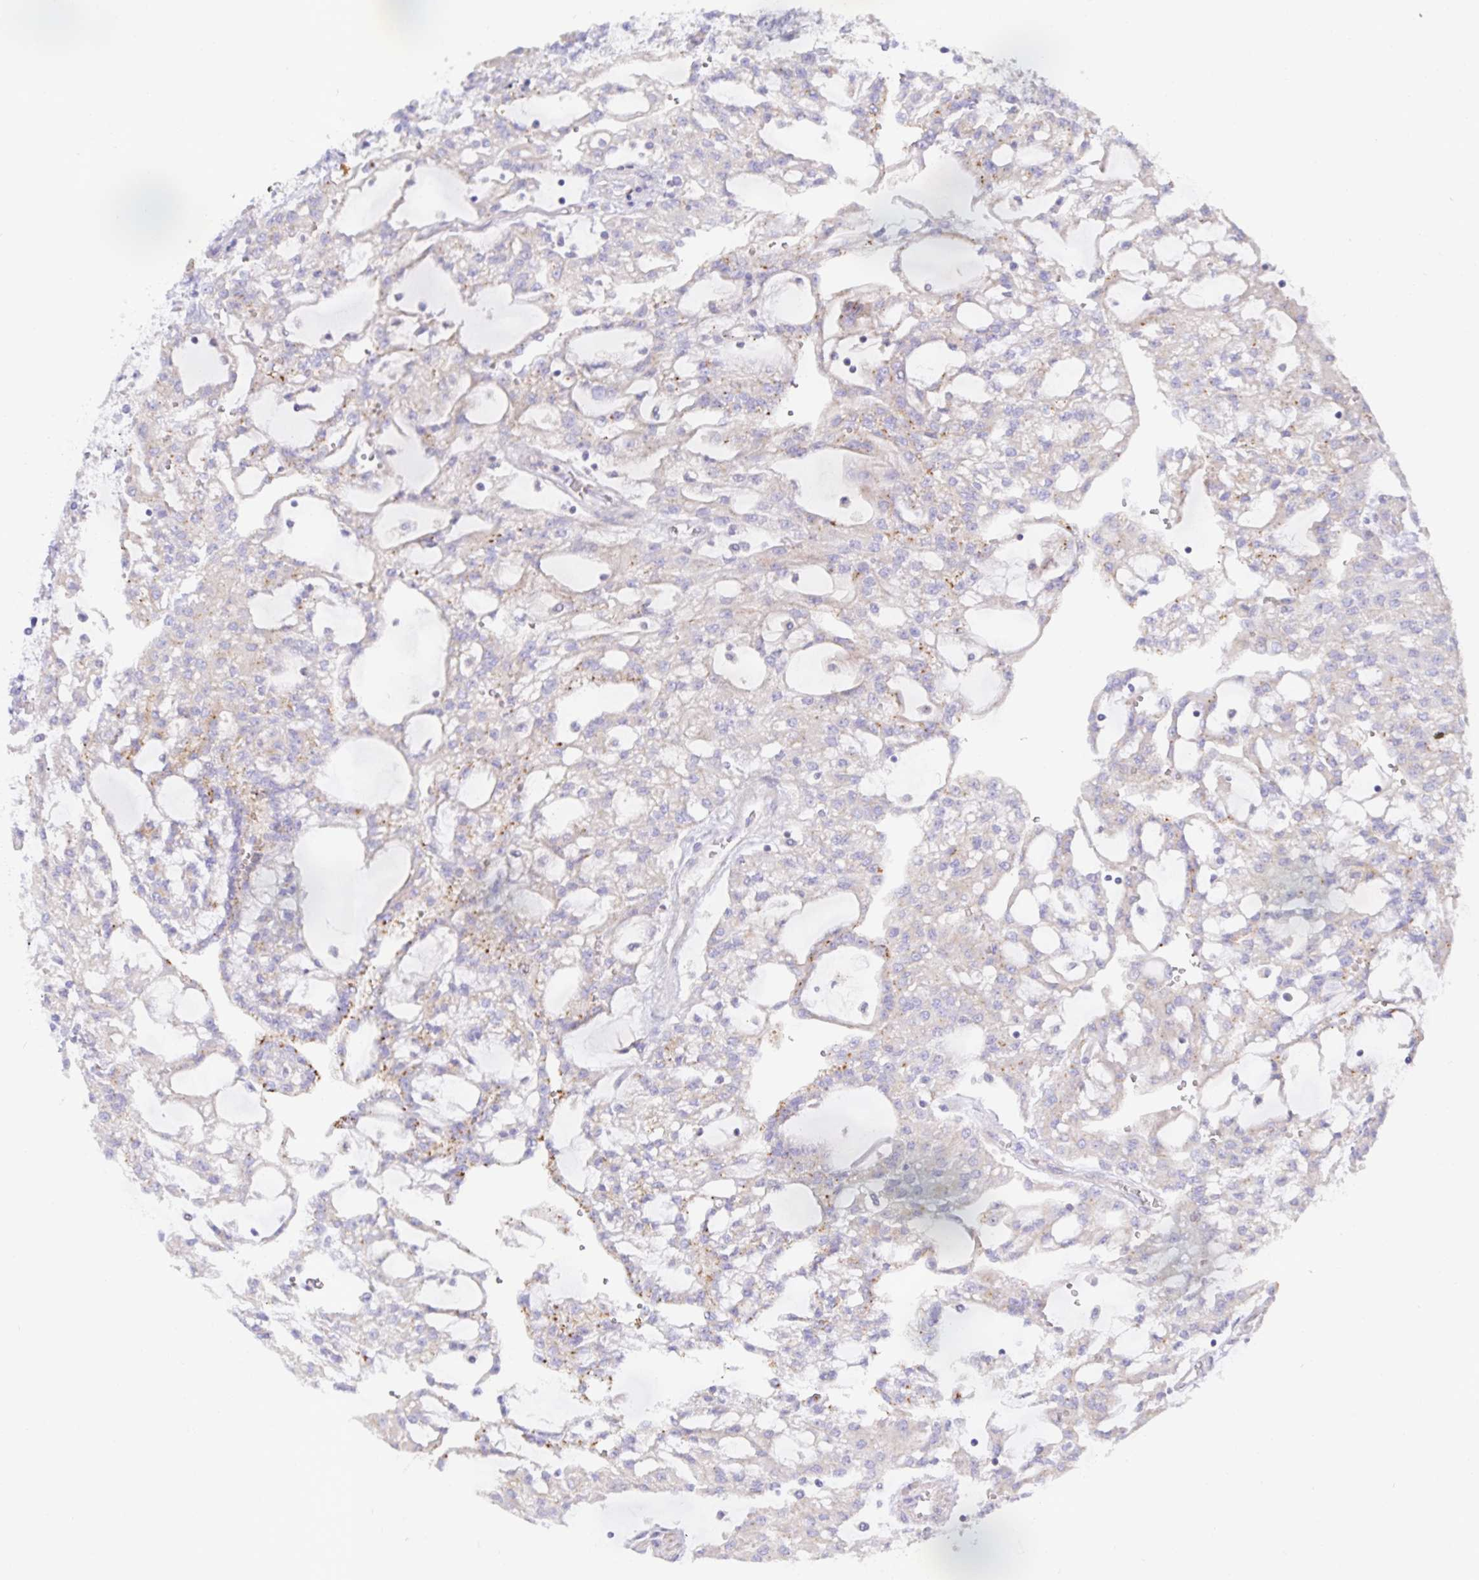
{"staining": {"intensity": "weak", "quantity": ">75%", "location": "cytoplasmic/membranous"}, "tissue": "renal cancer", "cell_type": "Tumor cells", "image_type": "cancer", "snomed": [{"axis": "morphology", "description": "Adenocarcinoma, NOS"}, {"axis": "topography", "description": "Kidney"}], "caption": "Renal cancer (adenocarcinoma) stained with a protein marker demonstrates weak staining in tumor cells.", "gene": "METTL22", "patient": {"sex": "male", "age": 63}}